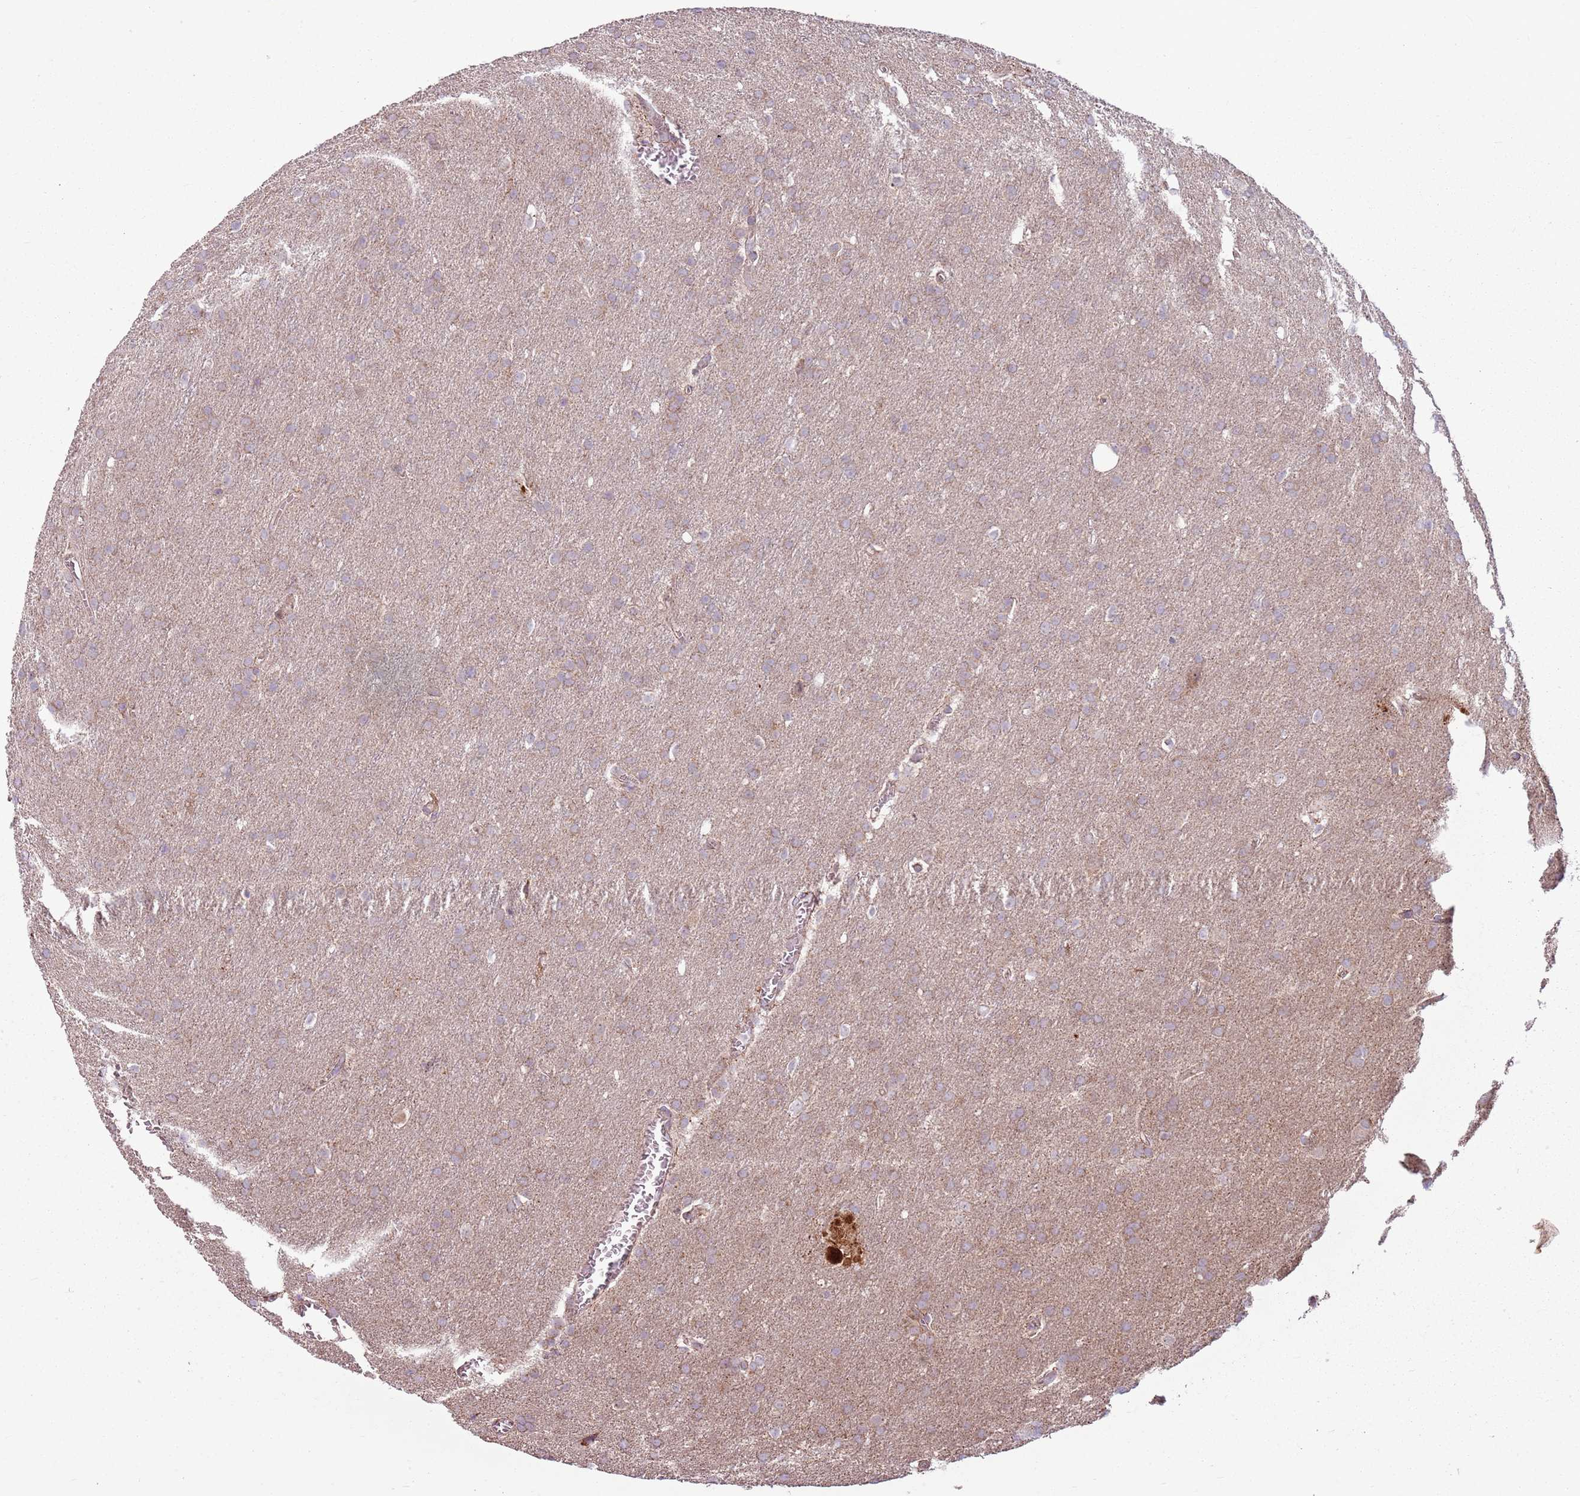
{"staining": {"intensity": "weak", "quantity": ">75%", "location": "cytoplasmic/membranous"}, "tissue": "glioma", "cell_type": "Tumor cells", "image_type": "cancer", "snomed": [{"axis": "morphology", "description": "Glioma, malignant, Low grade"}, {"axis": "topography", "description": "Brain"}], "caption": "Glioma tissue demonstrates weak cytoplasmic/membranous expression in approximately >75% of tumor cells, visualized by immunohistochemistry. (Stains: DAB (3,3'-diaminobenzidine) in brown, nuclei in blue, Microscopy: brightfield microscopy at high magnification).", "gene": "ZNF530", "patient": {"sex": "female", "age": 32}}